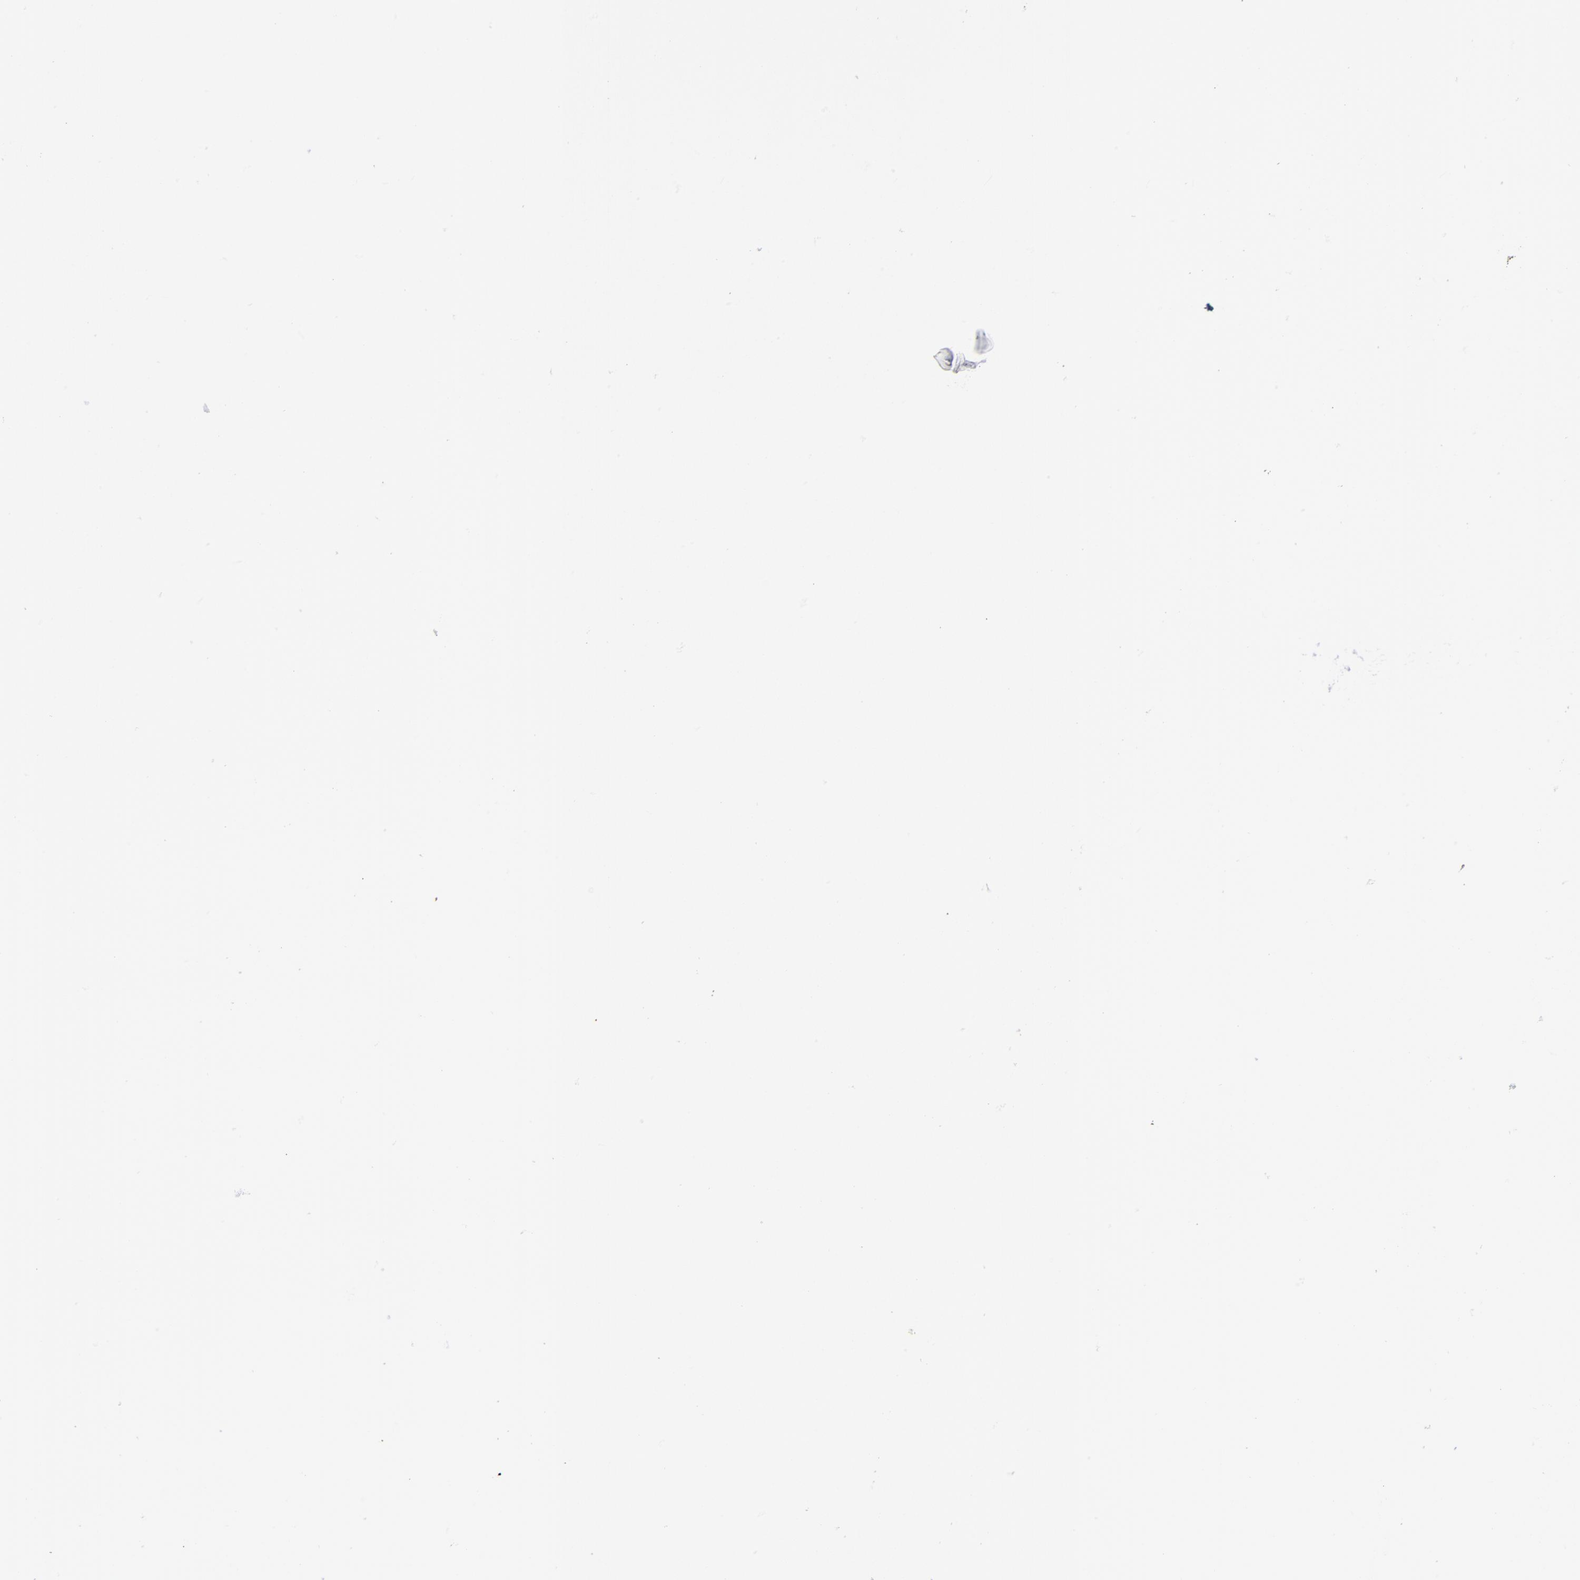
{"staining": {"intensity": "negative", "quantity": "none", "location": "none"}, "tissue": "endometrium", "cell_type": "Cells in endometrial stroma", "image_type": "normal", "snomed": [{"axis": "morphology", "description": "Normal tissue, NOS"}, {"axis": "topography", "description": "Smooth muscle"}, {"axis": "topography", "description": "Endometrium"}], "caption": "Immunohistochemistry (IHC) histopathology image of benign human endometrium stained for a protein (brown), which reveals no positivity in cells in endometrial stroma.", "gene": "ZNF10", "patient": {"sex": "female", "age": 57}}